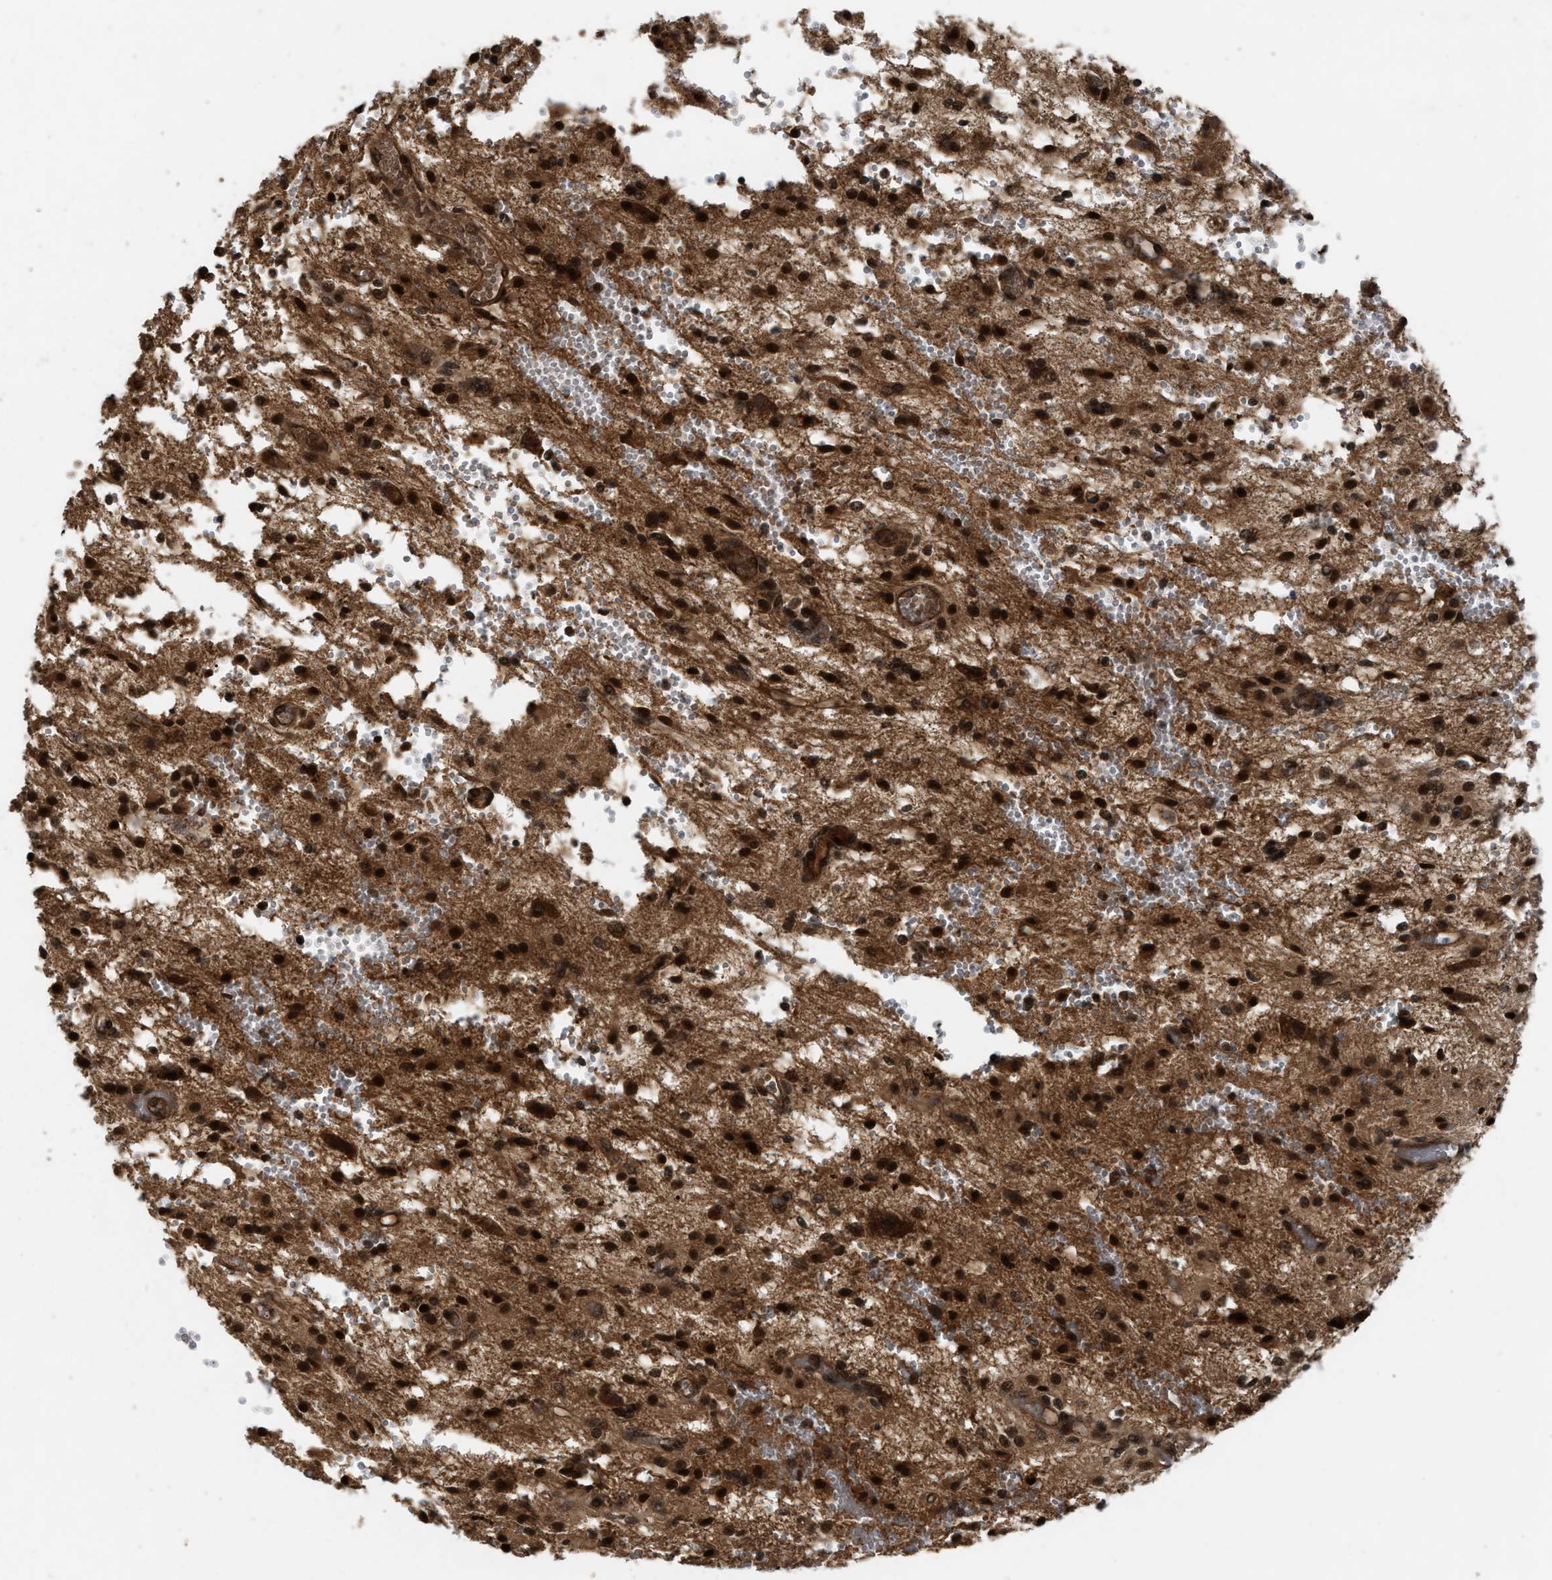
{"staining": {"intensity": "strong", "quantity": ">75%", "location": "cytoplasmic/membranous,nuclear"}, "tissue": "glioma", "cell_type": "Tumor cells", "image_type": "cancer", "snomed": [{"axis": "morphology", "description": "Glioma, malignant, High grade"}, {"axis": "topography", "description": "Brain"}], "caption": "Protein expression analysis of human glioma reveals strong cytoplasmic/membranous and nuclear positivity in about >75% of tumor cells. The staining is performed using DAB (3,3'-diaminobenzidine) brown chromogen to label protein expression. The nuclei are counter-stained blue using hematoxylin.", "gene": "RUSC2", "patient": {"sex": "female", "age": 59}}